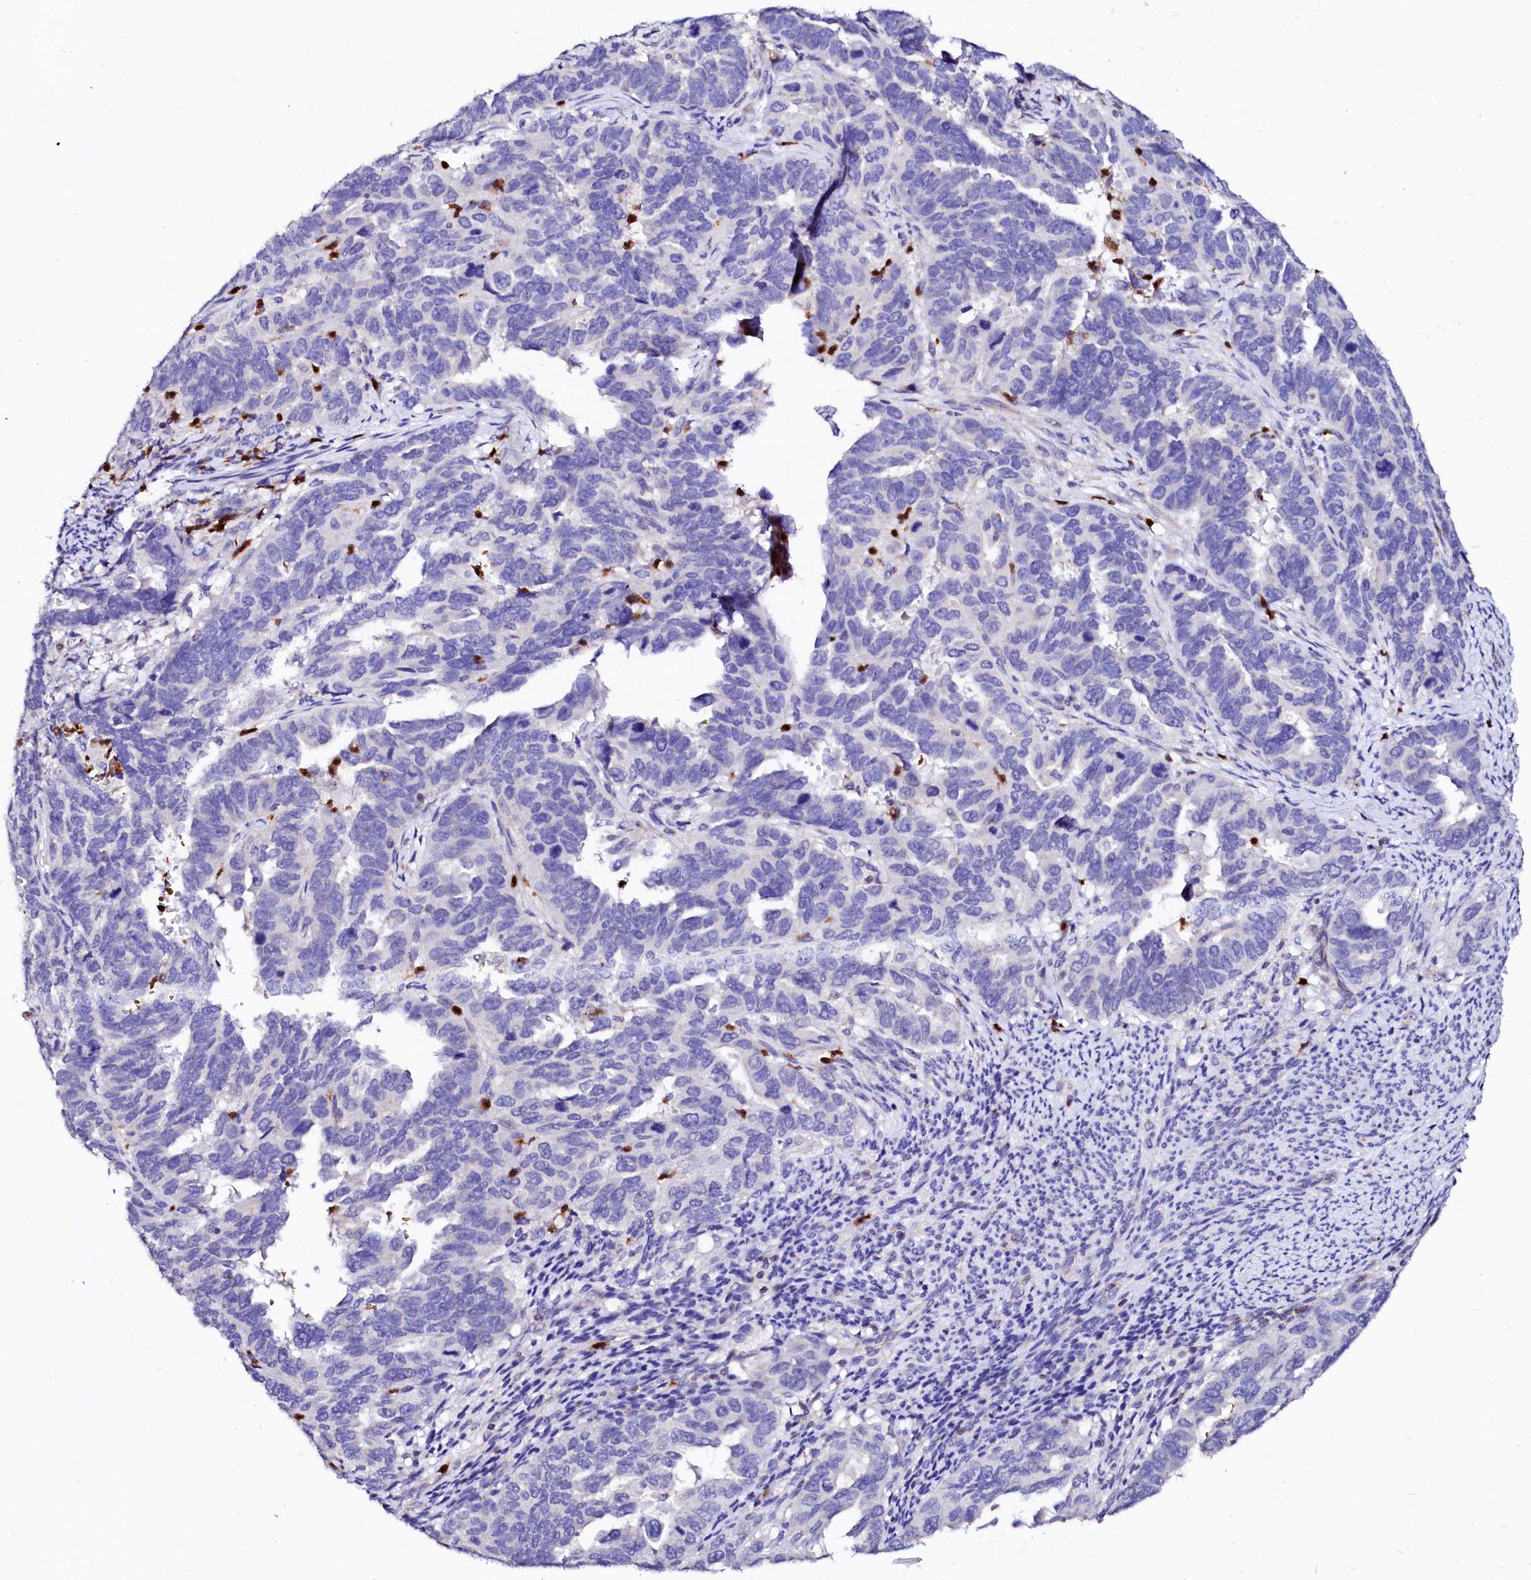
{"staining": {"intensity": "negative", "quantity": "none", "location": "none"}, "tissue": "endometrial cancer", "cell_type": "Tumor cells", "image_type": "cancer", "snomed": [{"axis": "morphology", "description": "Adenocarcinoma, NOS"}, {"axis": "topography", "description": "Endometrium"}], "caption": "Immunohistochemistry (IHC) photomicrograph of neoplastic tissue: human endometrial cancer stained with DAB (3,3'-diaminobenzidine) exhibits no significant protein expression in tumor cells.", "gene": "RAB27A", "patient": {"sex": "female", "age": 65}}